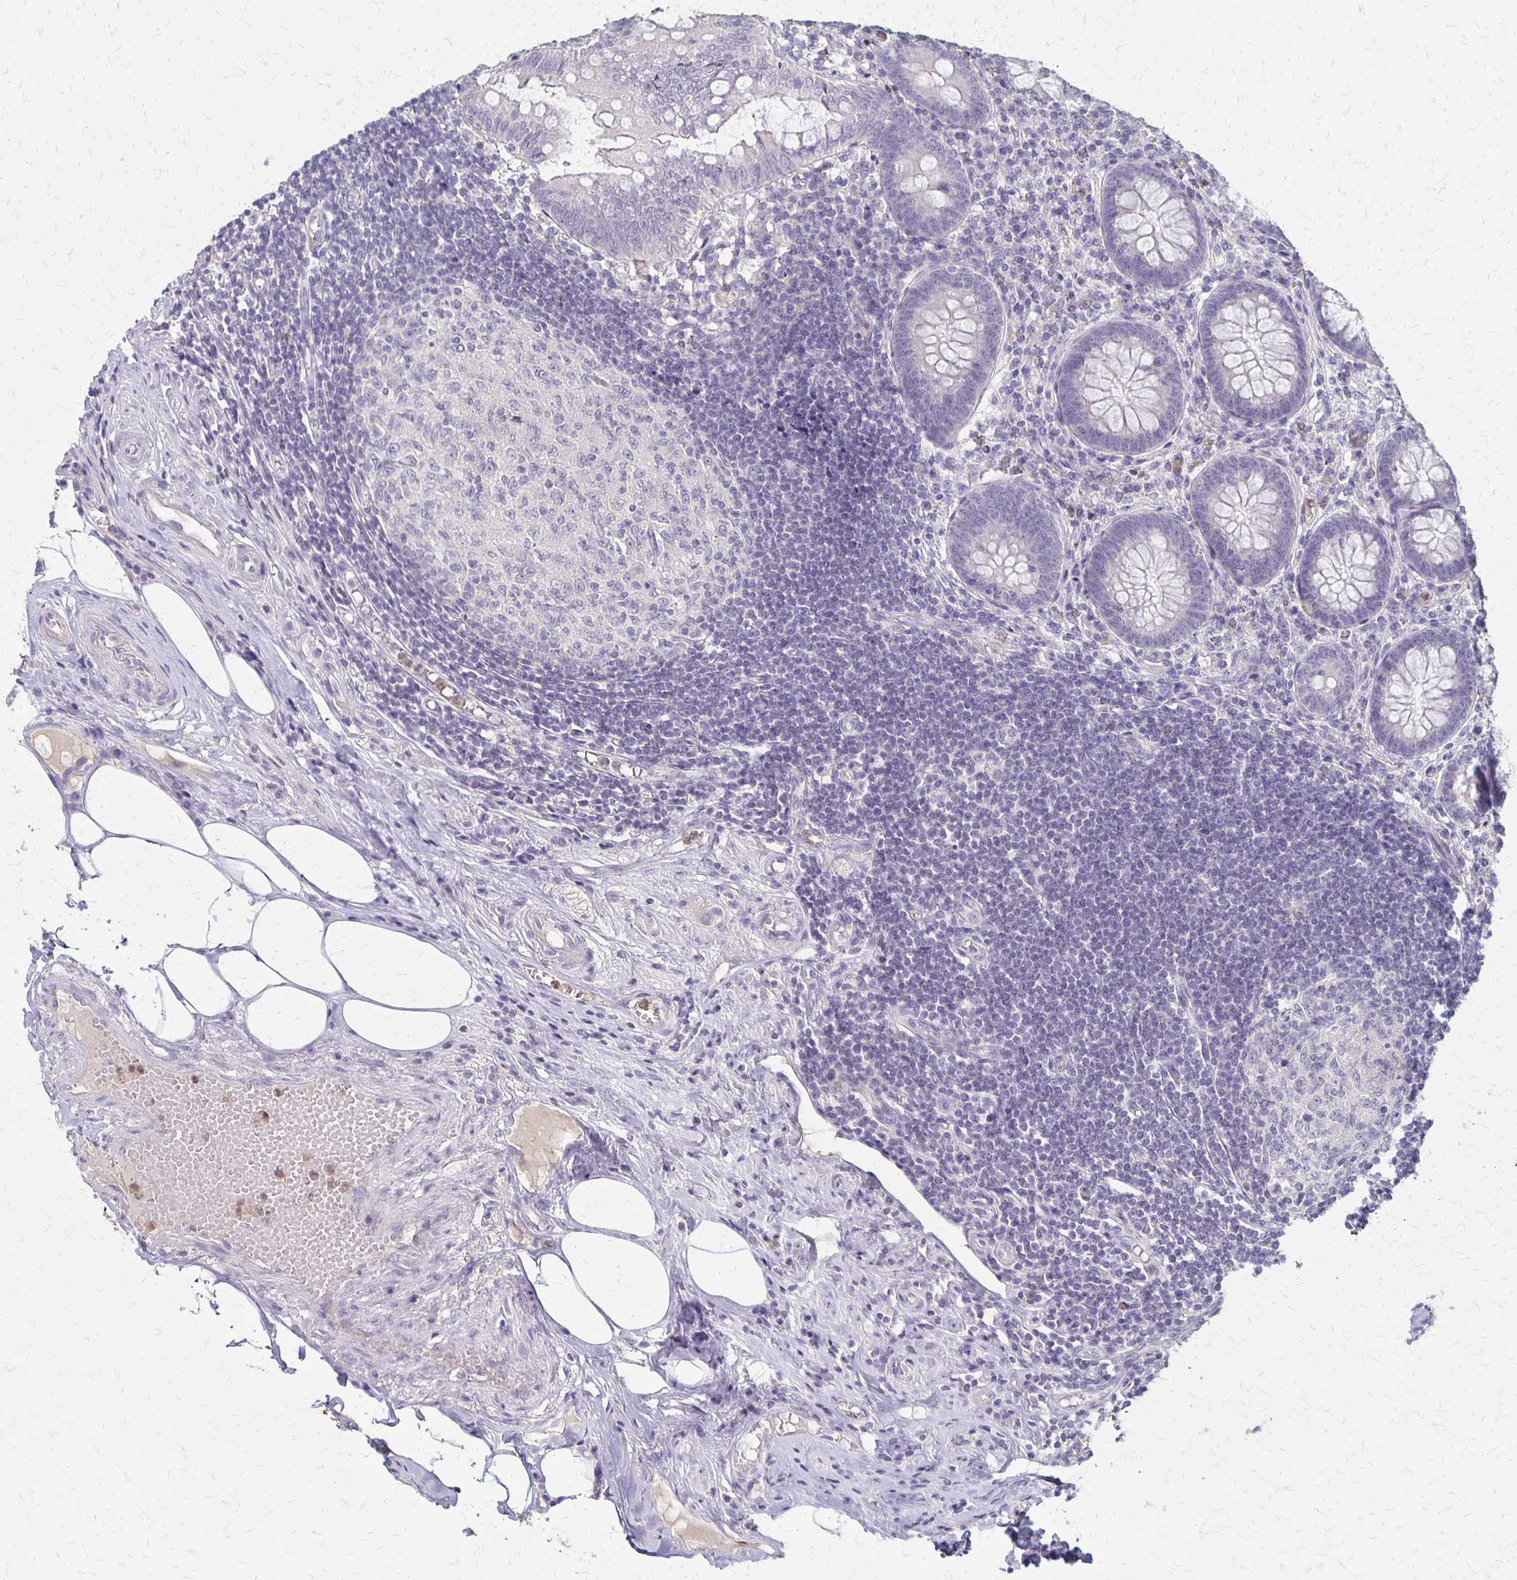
{"staining": {"intensity": "negative", "quantity": "none", "location": "none"}, "tissue": "appendix", "cell_type": "Glandular cells", "image_type": "normal", "snomed": [{"axis": "morphology", "description": "Normal tissue, NOS"}, {"axis": "topography", "description": "Appendix"}], "caption": "Glandular cells are negative for brown protein staining in normal appendix. The staining is performed using DAB brown chromogen with nuclei counter-stained in using hematoxylin.", "gene": "SEPTIN5", "patient": {"sex": "female", "age": 57}}